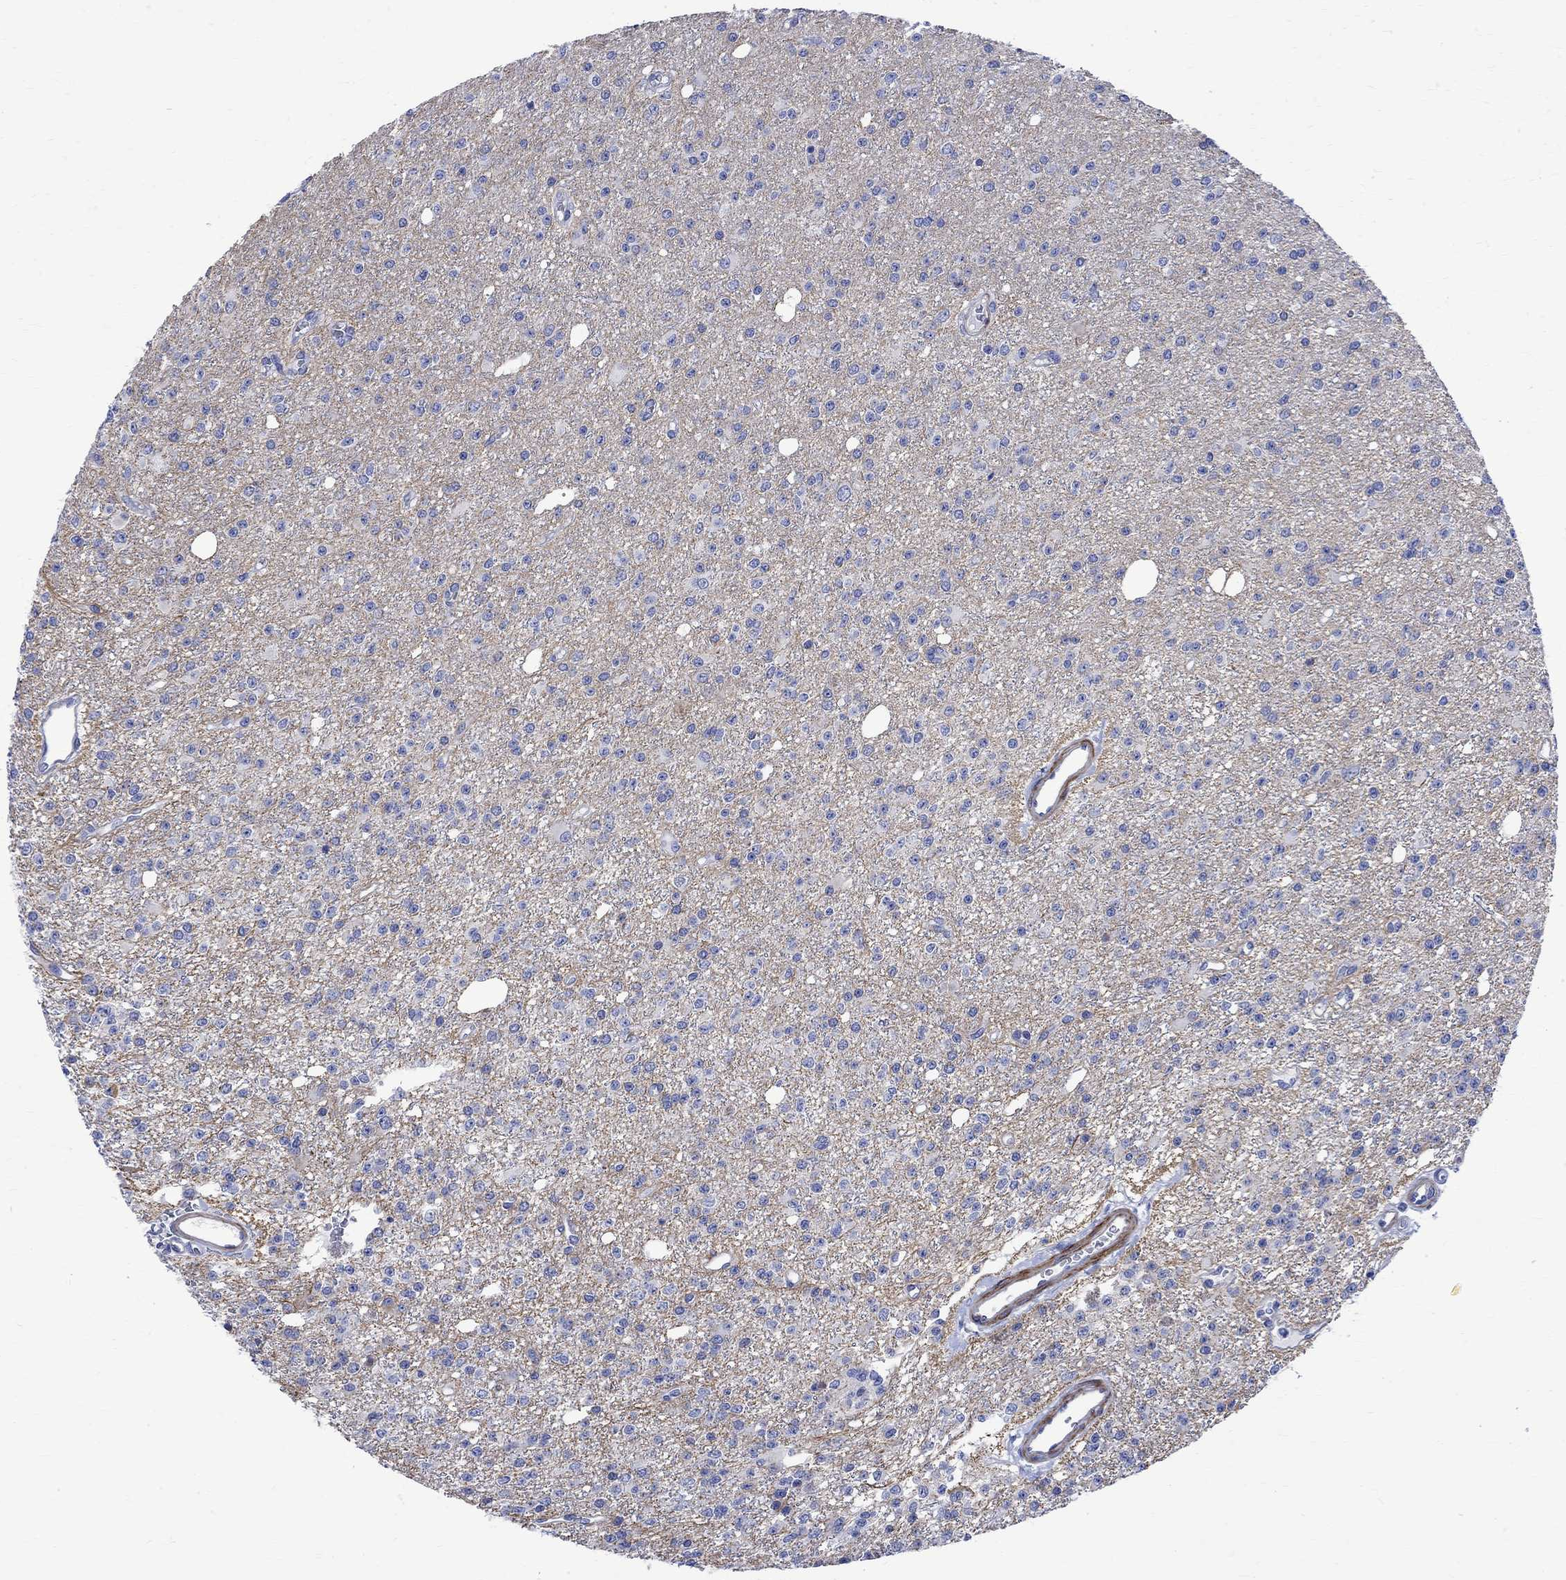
{"staining": {"intensity": "negative", "quantity": "none", "location": "none"}, "tissue": "glioma", "cell_type": "Tumor cells", "image_type": "cancer", "snomed": [{"axis": "morphology", "description": "Glioma, malignant, Low grade"}, {"axis": "topography", "description": "Brain"}], "caption": "IHC image of human low-grade glioma (malignant) stained for a protein (brown), which displays no staining in tumor cells.", "gene": "PARVB", "patient": {"sex": "female", "age": 45}}